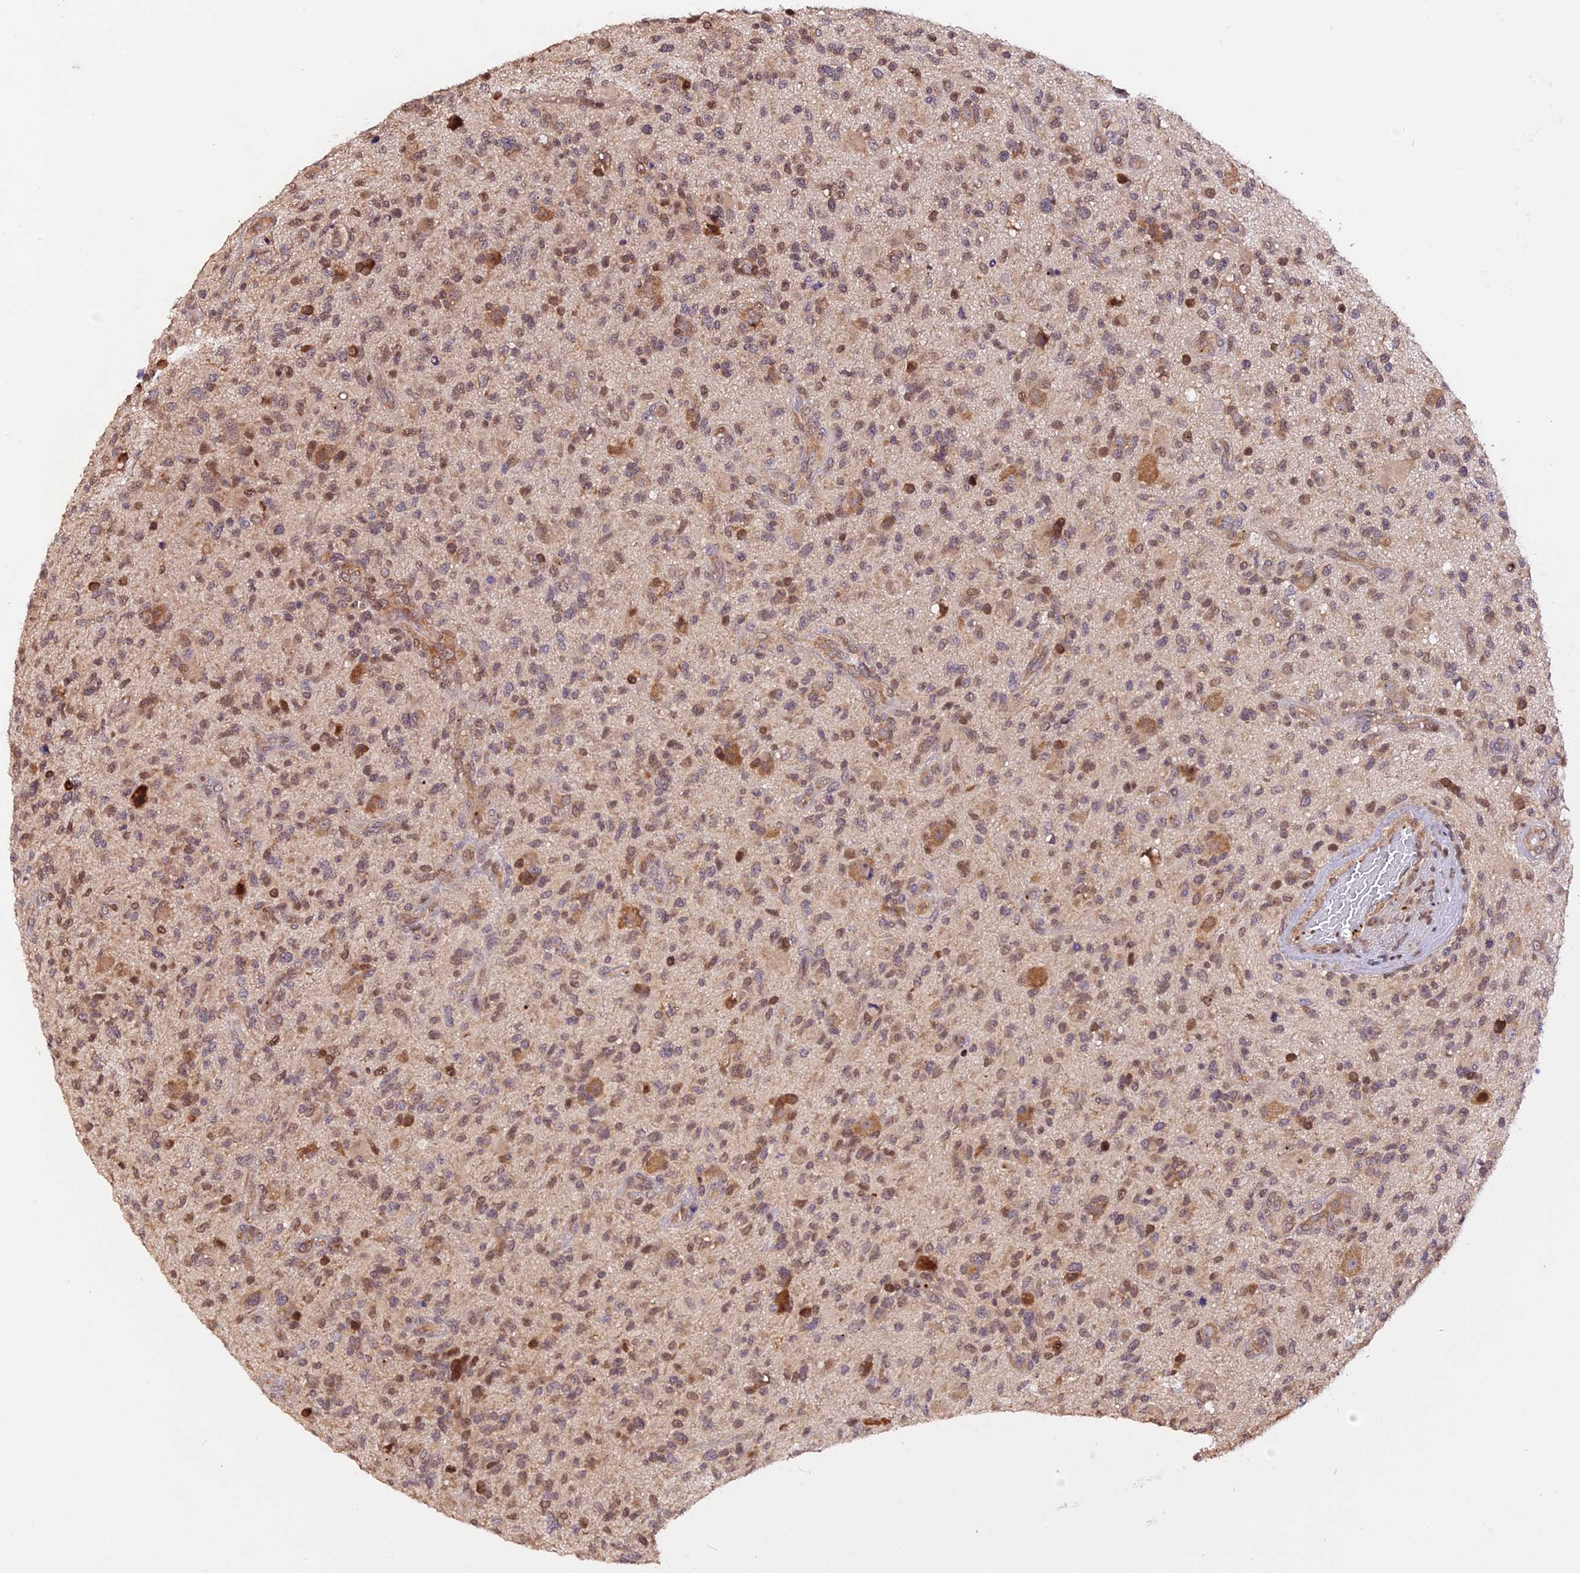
{"staining": {"intensity": "moderate", "quantity": ">75%", "location": "cytoplasmic/membranous,nuclear"}, "tissue": "glioma", "cell_type": "Tumor cells", "image_type": "cancer", "snomed": [{"axis": "morphology", "description": "Glioma, malignant, High grade"}, {"axis": "topography", "description": "Brain"}], "caption": "Protein staining of glioma tissue shows moderate cytoplasmic/membranous and nuclear expression in about >75% of tumor cells. The staining was performed using DAB (3,3'-diaminobenzidine), with brown indicating positive protein expression. Nuclei are stained blue with hematoxylin.", "gene": "HERPUD1", "patient": {"sex": "male", "age": 47}}